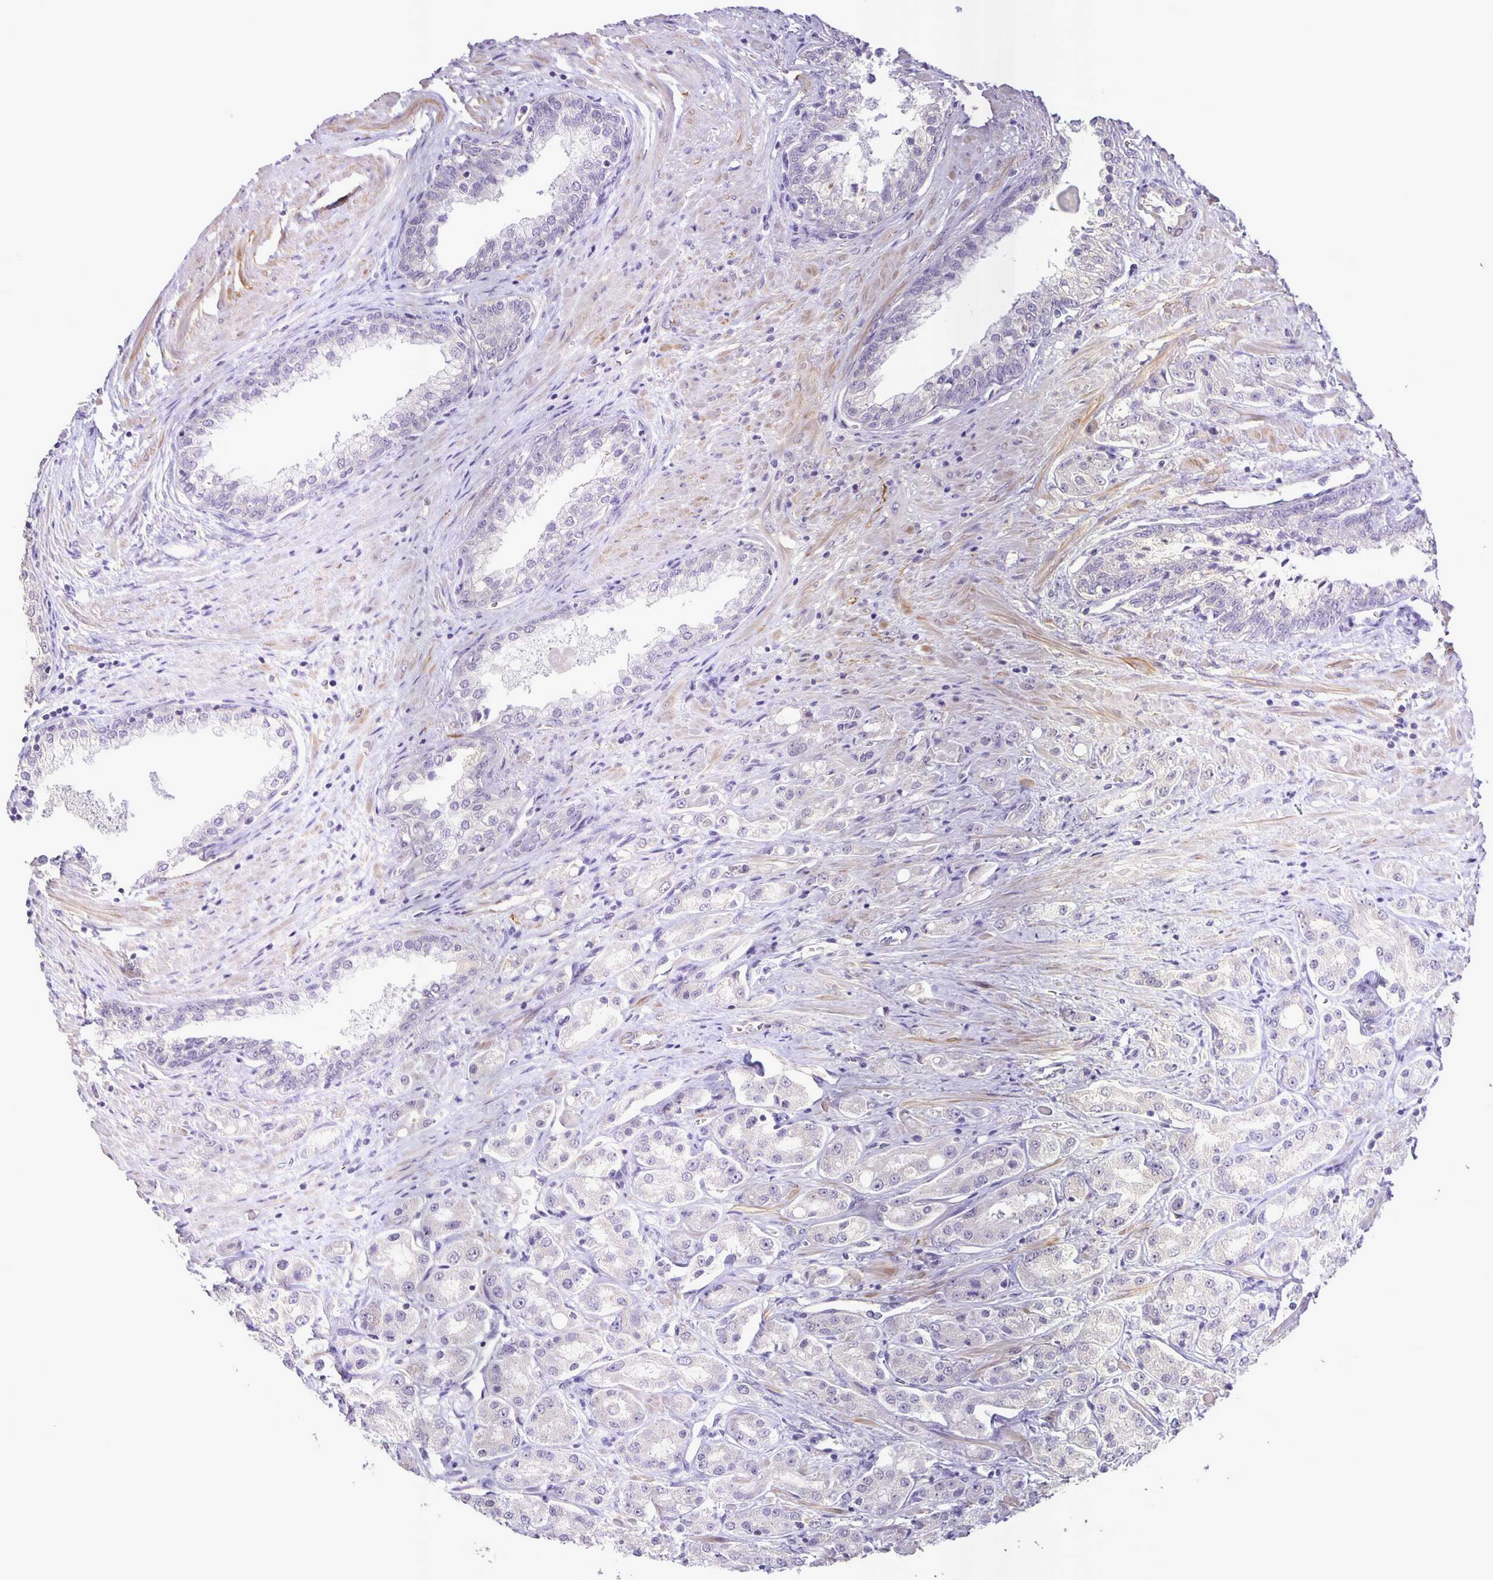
{"staining": {"intensity": "negative", "quantity": "none", "location": "none"}, "tissue": "prostate cancer", "cell_type": "Tumor cells", "image_type": "cancer", "snomed": [{"axis": "morphology", "description": "Adenocarcinoma, High grade"}, {"axis": "topography", "description": "Prostate"}], "caption": "Immunohistochemistry (IHC) image of neoplastic tissue: human adenocarcinoma (high-grade) (prostate) stained with DAB (3,3'-diaminobenzidine) shows no significant protein staining in tumor cells.", "gene": "SRCIN1", "patient": {"sex": "male", "age": 67}}